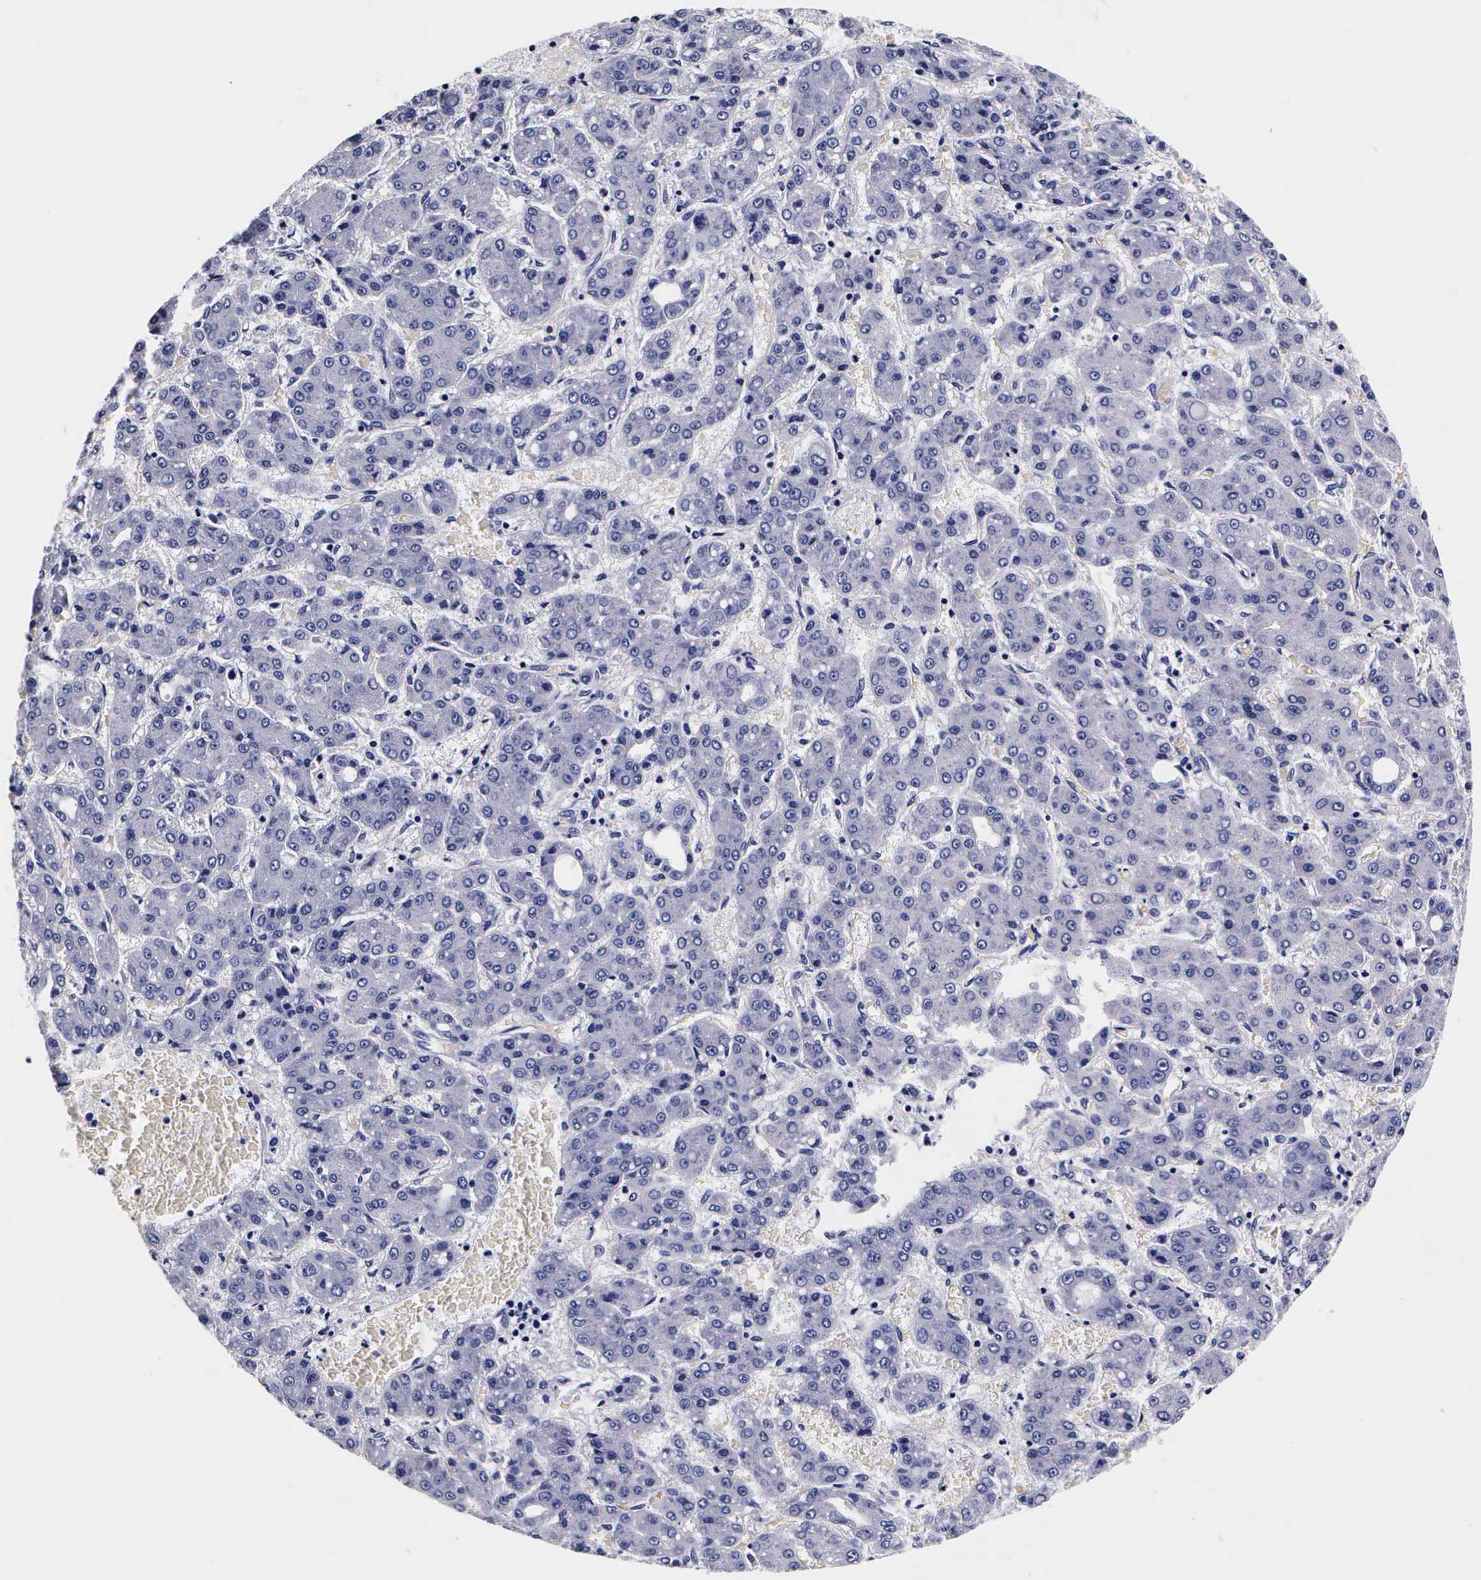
{"staining": {"intensity": "negative", "quantity": "none", "location": "none"}, "tissue": "liver cancer", "cell_type": "Tumor cells", "image_type": "cancer", "snomed": [{"axis": "morphology", "description": "Carcinoma, Hepatocellular, NOS"}, {"axis": "topography", "description": "Liver"}], "caption": "Immunohistochemistry micrograph of neoplastic tissue: human liver hepatocellular carcinoma stained with DAB exhibits no significant protein positivity in tumor cells.", "gene": "IAPP", "patient": {"sex": "male", "age": 69}}